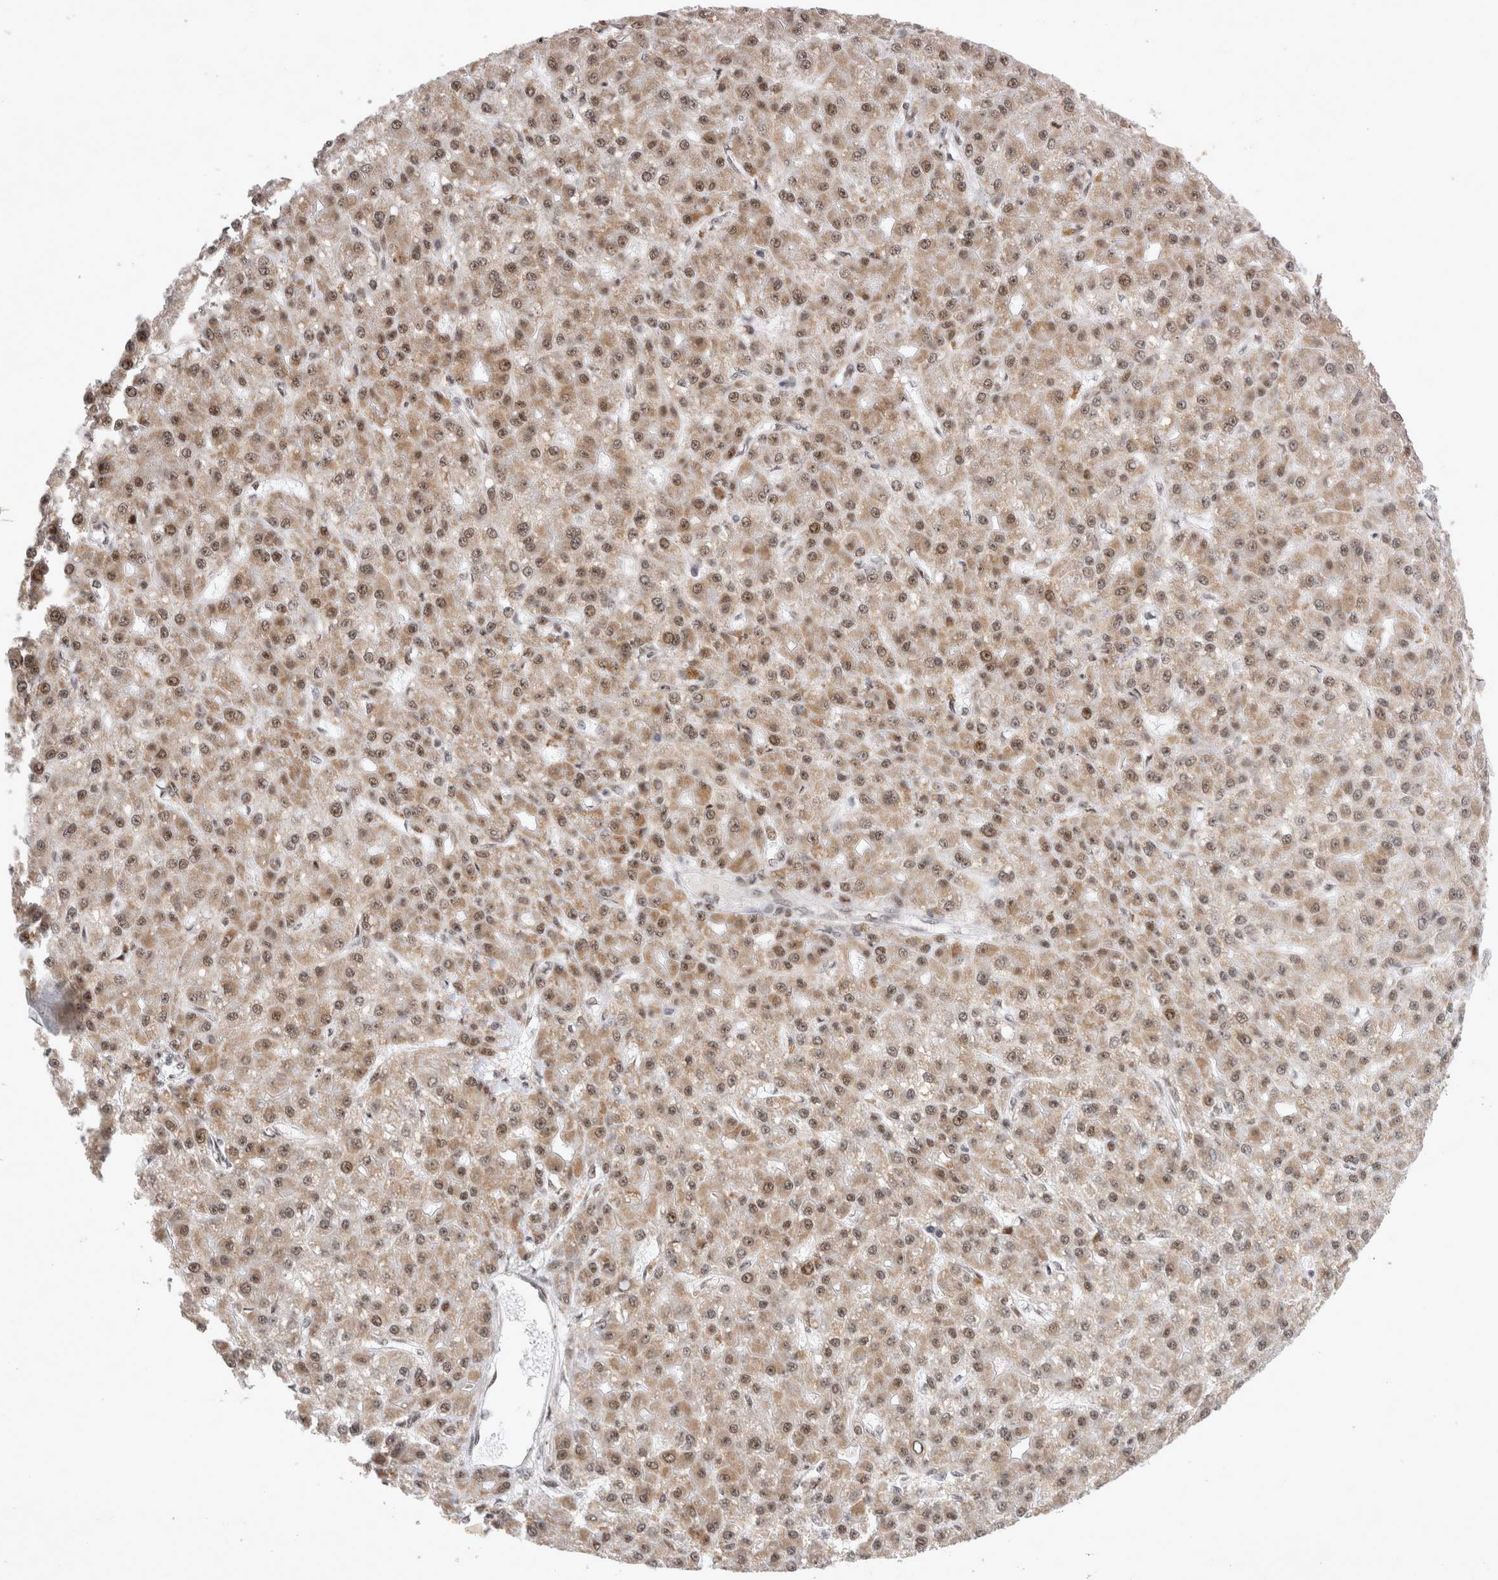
{"staining": {"intensity": "moderate", "quantity": ">75%", "location": "cytoplasmic/membranous,nuclear"}, "tissue": "liver cancer", "cell_type": "Tumor cells", "image_type": "cancer", "snomed": [{"axis": "morphology", "description": "Carcinoma, Hepatocellular, NOS"}, {"axis": "topography", "description": "Liver"}], "caption": "About >75% of tumor cells in human liver cancer demonstrate moderate cytoplasmic/membranous and nuclear protein expression as visualized by brown immunohistochemical staining.", "gene": "MRPL37", "patient": {"sex": "male", "age": 67}}